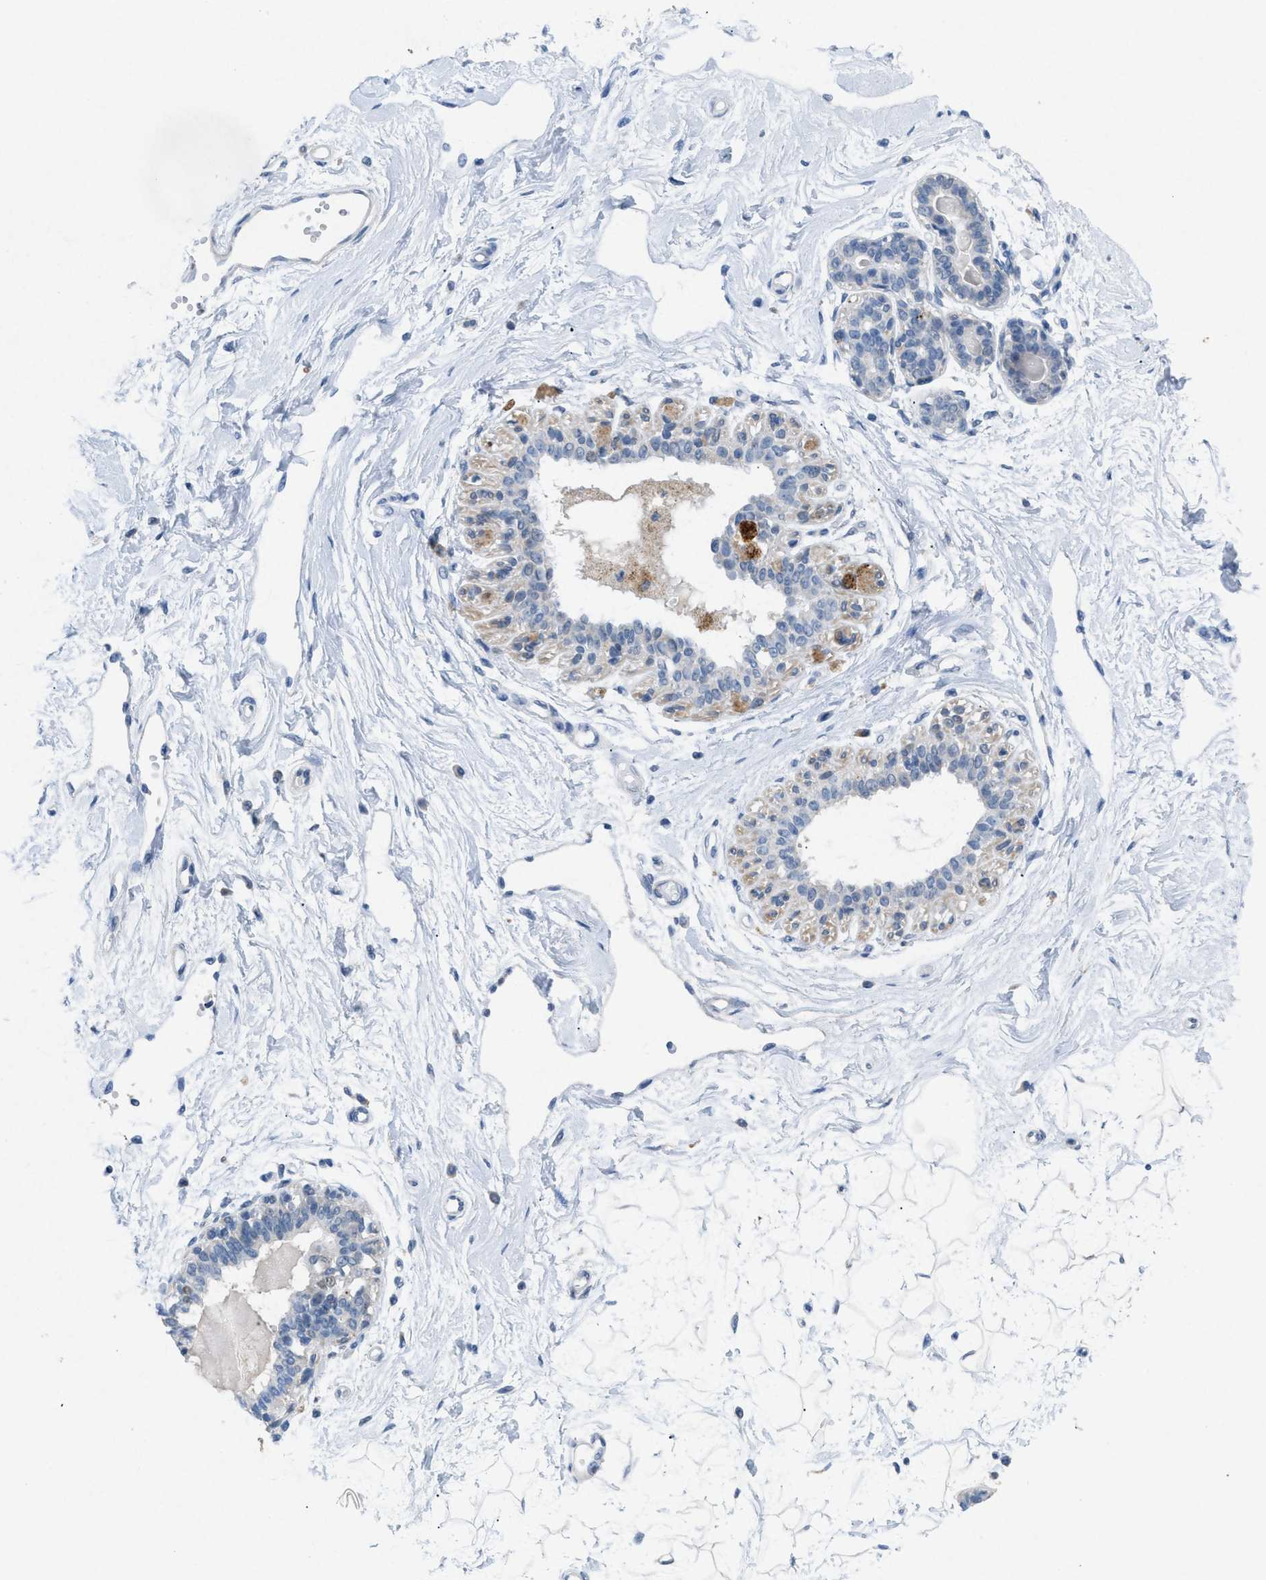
{"staining": {"intensity": "negative", "quantity": "none", "location": "none"}, "tissue": "breast", "cell_type": "Adipocytes", "image_type": "normal", "snomed": [{"axis": "morphology", "description": "Normal tissue, NOS"}, {"axis": "topography", "description": "Breast"}], "caption": "Adipocytes show no significant staining in unremarkable breast. (Stains: DAB (3,3'-diaminobenzidine) immunohistochemistry (IHC) with hematoxylin counter stain, Microscopy: brightfield microscopy at high magnification).", "gene": "TASOR", "patient": {"sex": "female", "age": 45}}